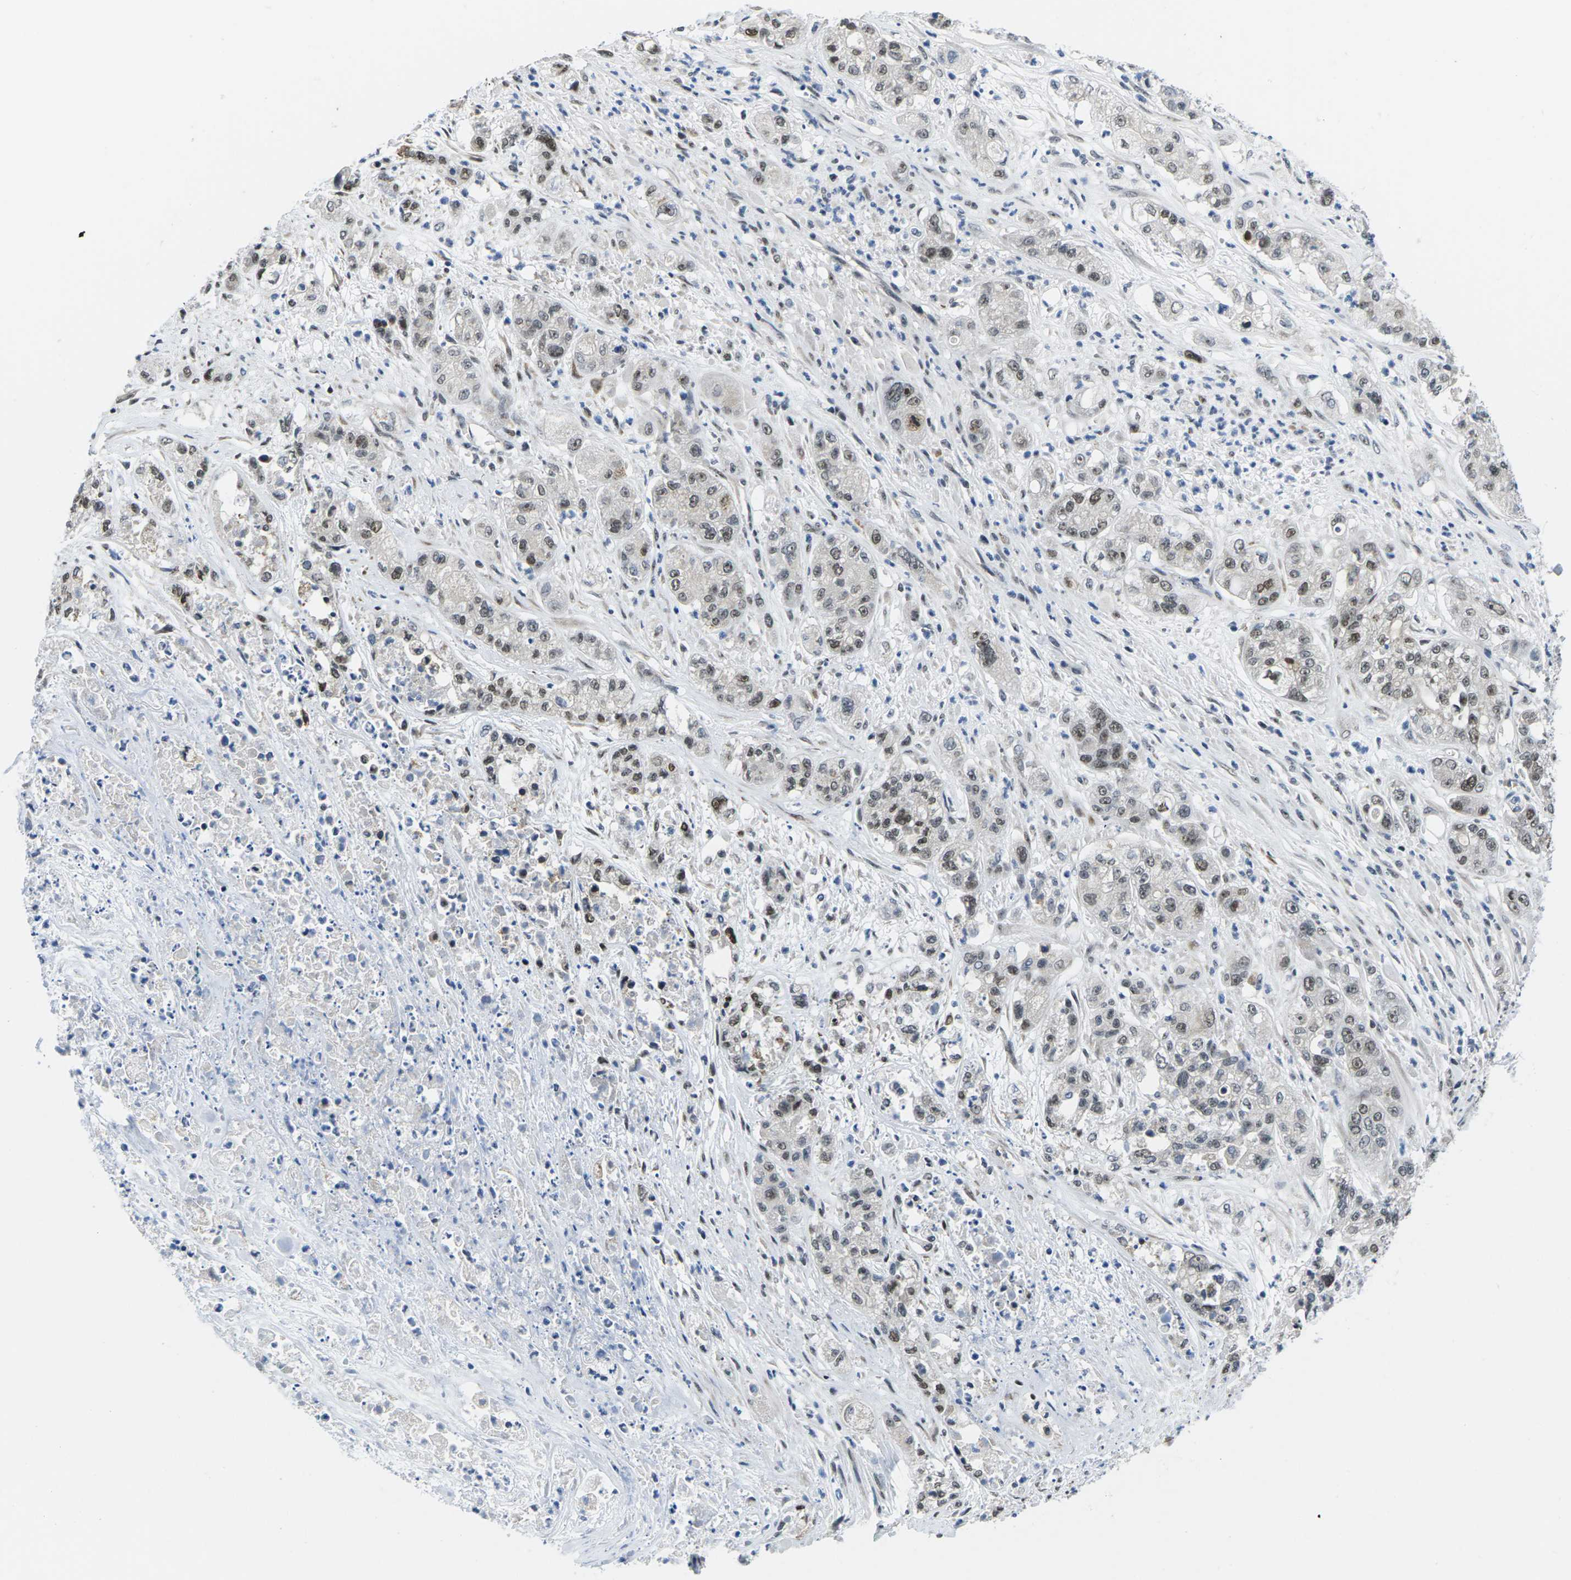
{"staining": {"intensity": "moderate", "quantity": ">75%", "location": "nuclear"}, "tissue": "pancreatic cancer", "cell_type": "Tumor cells", "image_type": "cancer", "snomed": [{"axis": "morphology", "description": "Adenocarcinoma, NOS"}, {"axis": "topography", "description": "Pancreas"}], "caption": "Immunohistochemistry (IHC) image of human pancreatic cancer (adenocarcinoma) stained for a protein (brown), which shows medium levels of moderate nuclear expression in approximately >75% of tumor cells.", "gene": "NSRP1", "patient": {"sex": "female", "age": 78}}